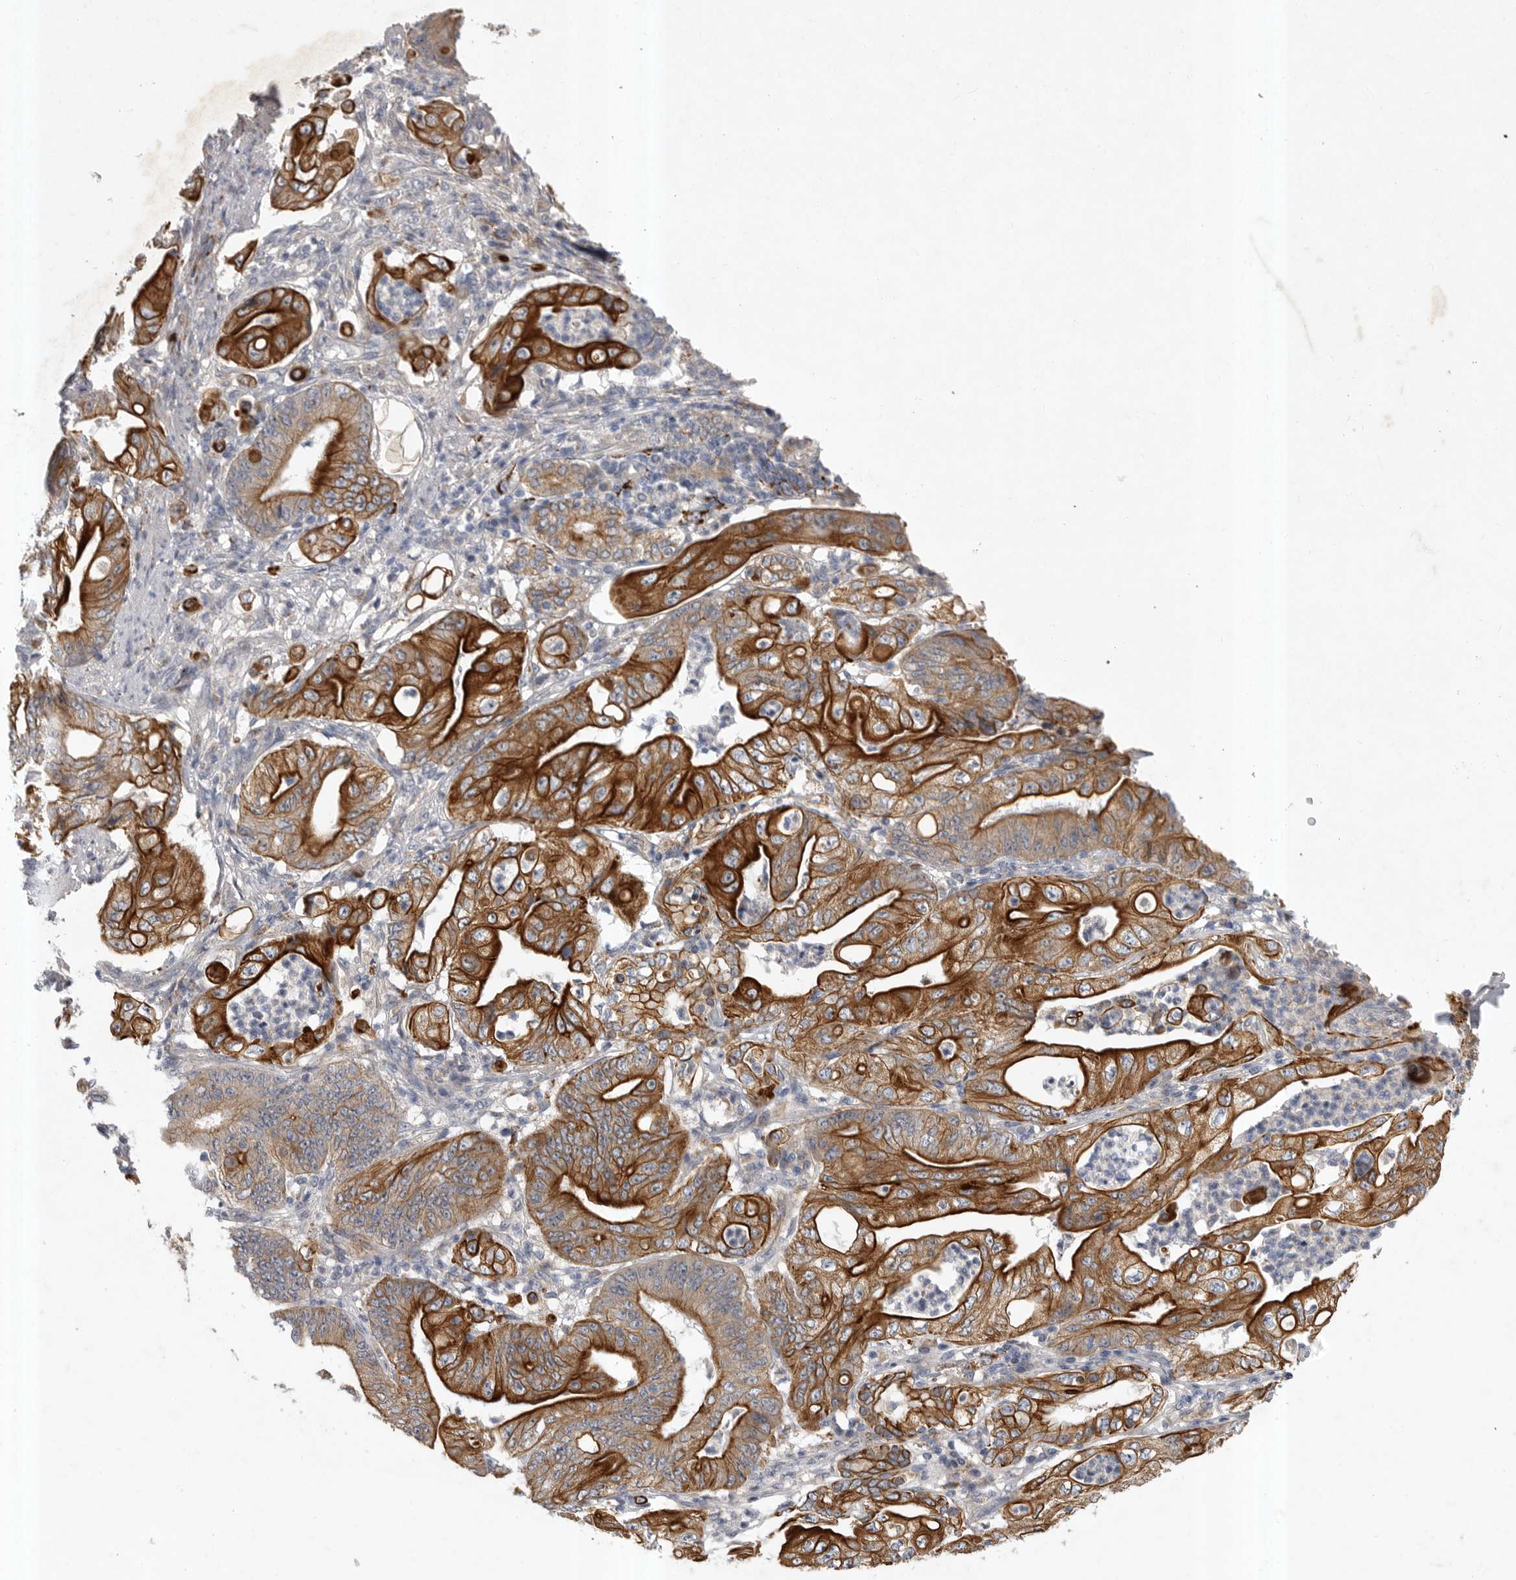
{"staining": {"intensity": "strong", "quantity": ">75%", "location": "cytoplasmic/membranous"}, "tissue": "stomach cancer", "cell_type": "Tumor cells", "image_type": "cancer", "snomed": [{"axis": "morphology", "description": "Adenocarcinoma, NOS"}, {"axis": "topography", "description": "Stomach"}], "caption": "IHC staining of stomach cancer (adenocarcinoma), which demonstrates high levels of strong cytoplasmic/membranous expression in approximately >75% of tumor cells indicating strong cytoplasmic/membranous protein positivity. The staining was performed using DAB (brown) for protein detection and nuclei were counterstained in hematoxylin (blue).", "gene": "DHDDS", "patient": {"sex": "female", "age": 73}}